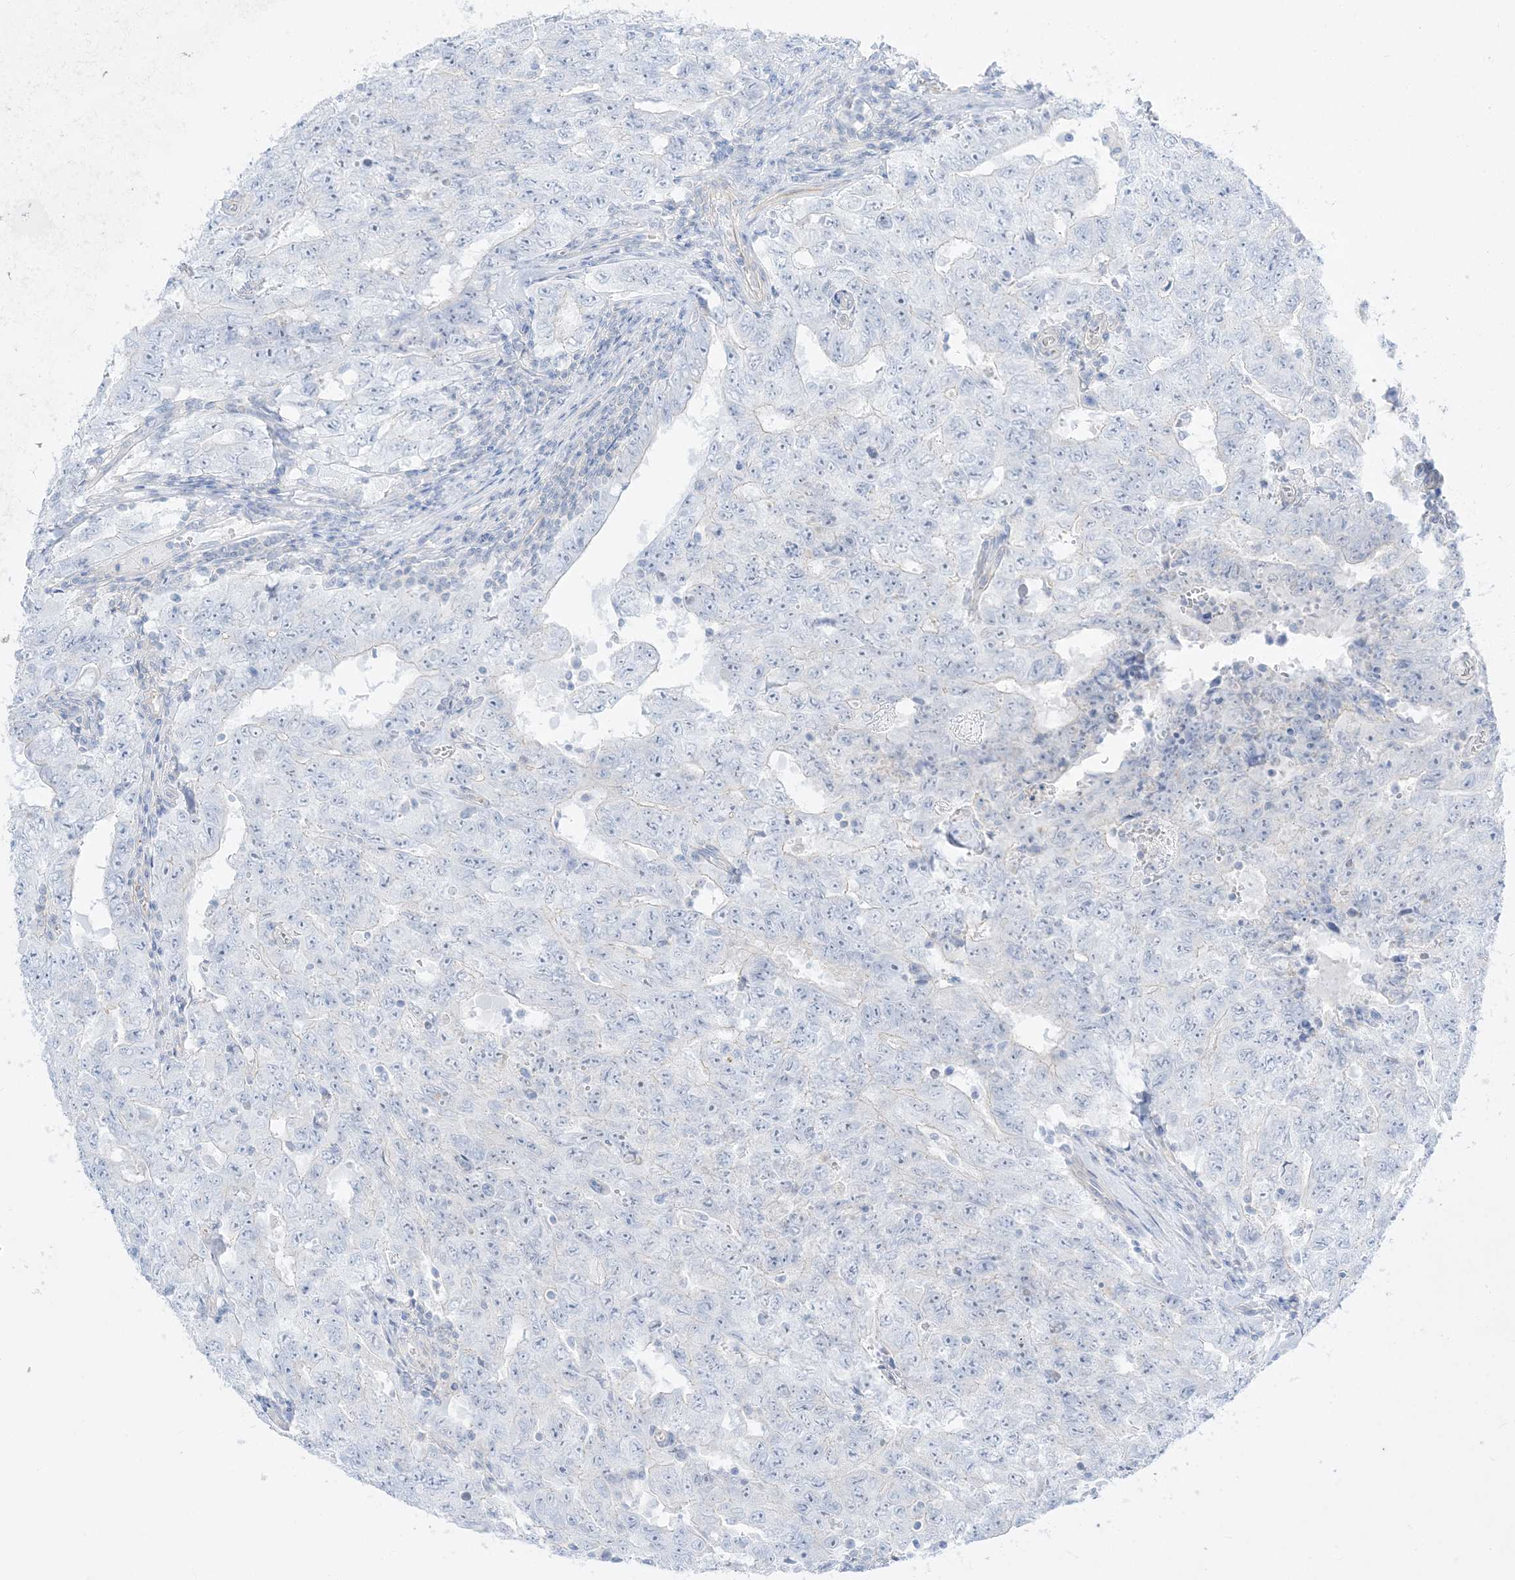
{"staining": {"intensity": "negative", "quantity": "none", "location": "none"}, "tissue": "testis cancer", "cell_type": "Tumor cells", "image_type": "cancer", "snomed": [{"axis": "morphology", "description": "Carcinoma, Embryonal, NOS"}, {"axis": "topography", "description": "Testis"}], "caption": "There is no significant staining in tumor cells of testis embryonal carcinoma.", "gene": "ARHGEF9", "patient": {"sex": "male", "age": 26}}